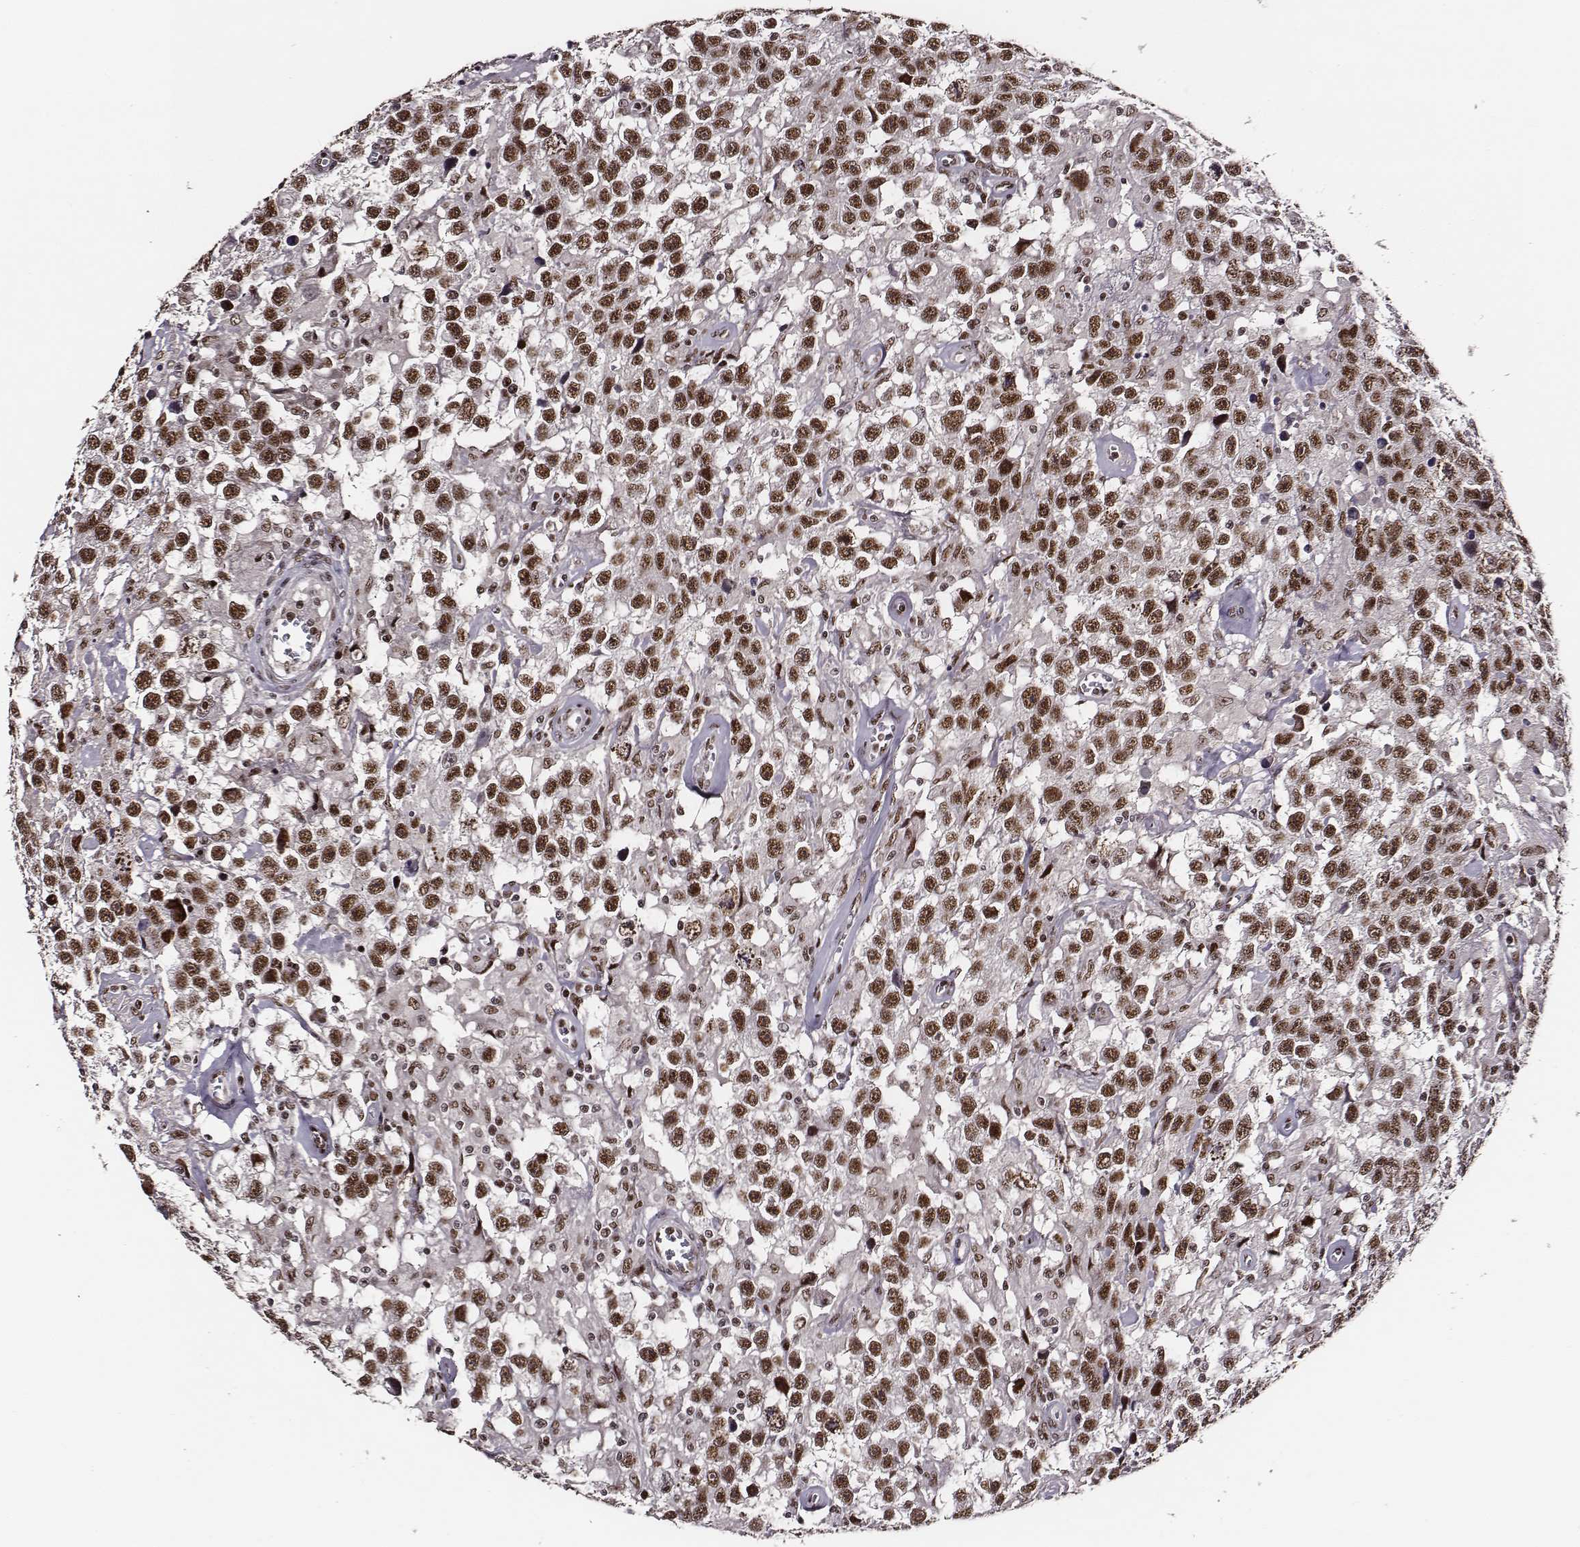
{"staining": {"intensity": "moderate", "quantity": ">75%", "location": "nuclear"}, "tissue": "testis cancer", "cell_type": "Tumor cells", "image_type": "cancer", "snomed": [{"axis": "morphology", "description": "Seminoma, NOS"}, {"axis": "topography", "description": "Testis"}], "caption": "This image shows immunohistochemistry (IHC) staining of human testis cancer, with medium moderate nuclear staining in approximately >75% of tumor cells.", "gene": "PPARA", "patient": {"sex": "male", "age": 43}}